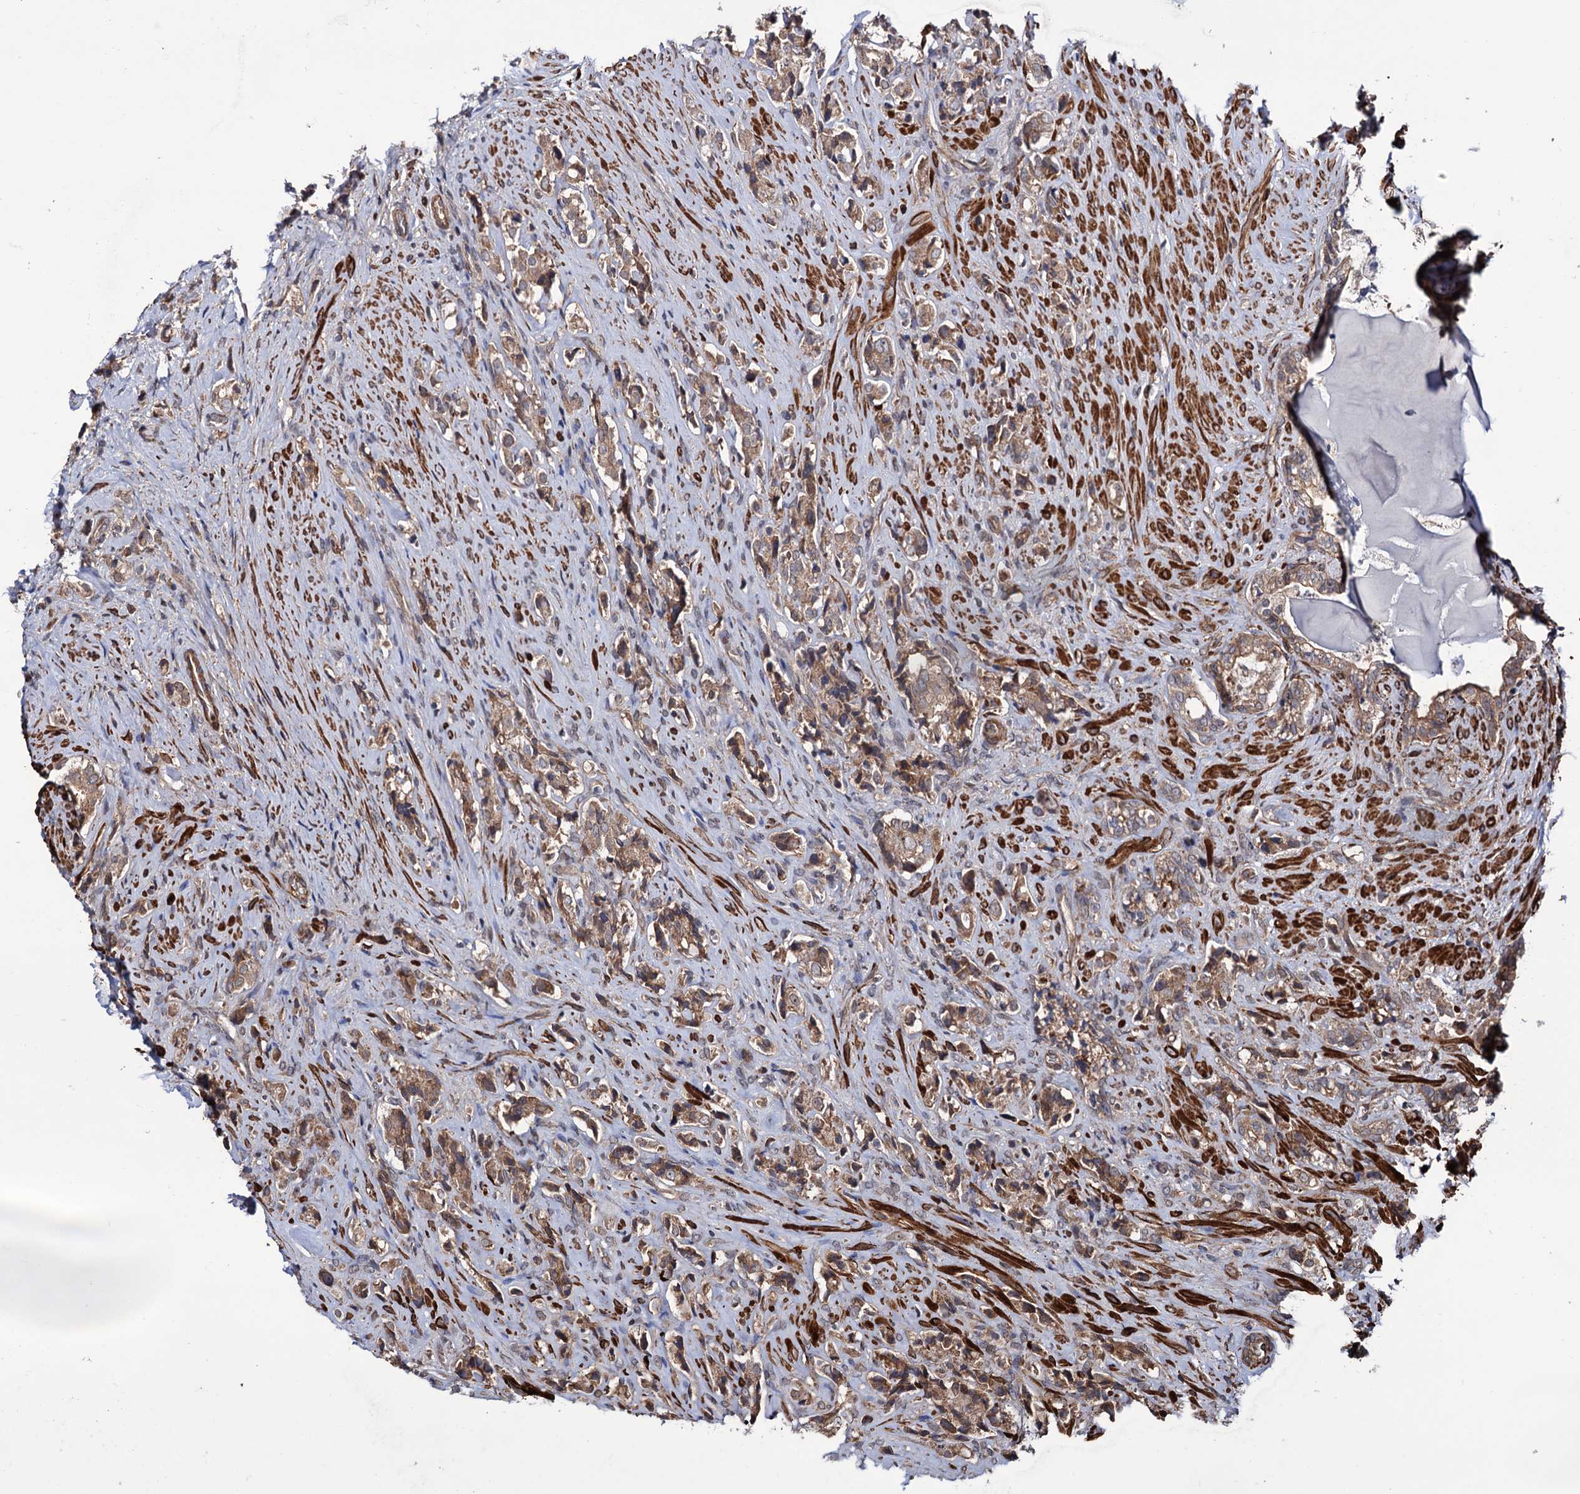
{"staining": {"intensity": "moderate", "quantity": ">75%", "location": "cytoplasmic/membranous"}, "tissue": "prostate cancer", "cell_type": "Tumor cells", "image_type": "cancer", "snomed": [{"axis": "morphology", "description": "Adenocarcinoma, High grade"}, {"axis": "topography", "description": "Prostate"}], "caption": "High-grade adenocarcinoma (prostate) tissue exhibits moderate cytoplasmic/membranous staining in approximately >75% of tumor cells, visualized by immunohistochemistry. Nuclei are stained in blue.", "gene": "FERMT2", "patient": {"sex": "male", "age": 65}}